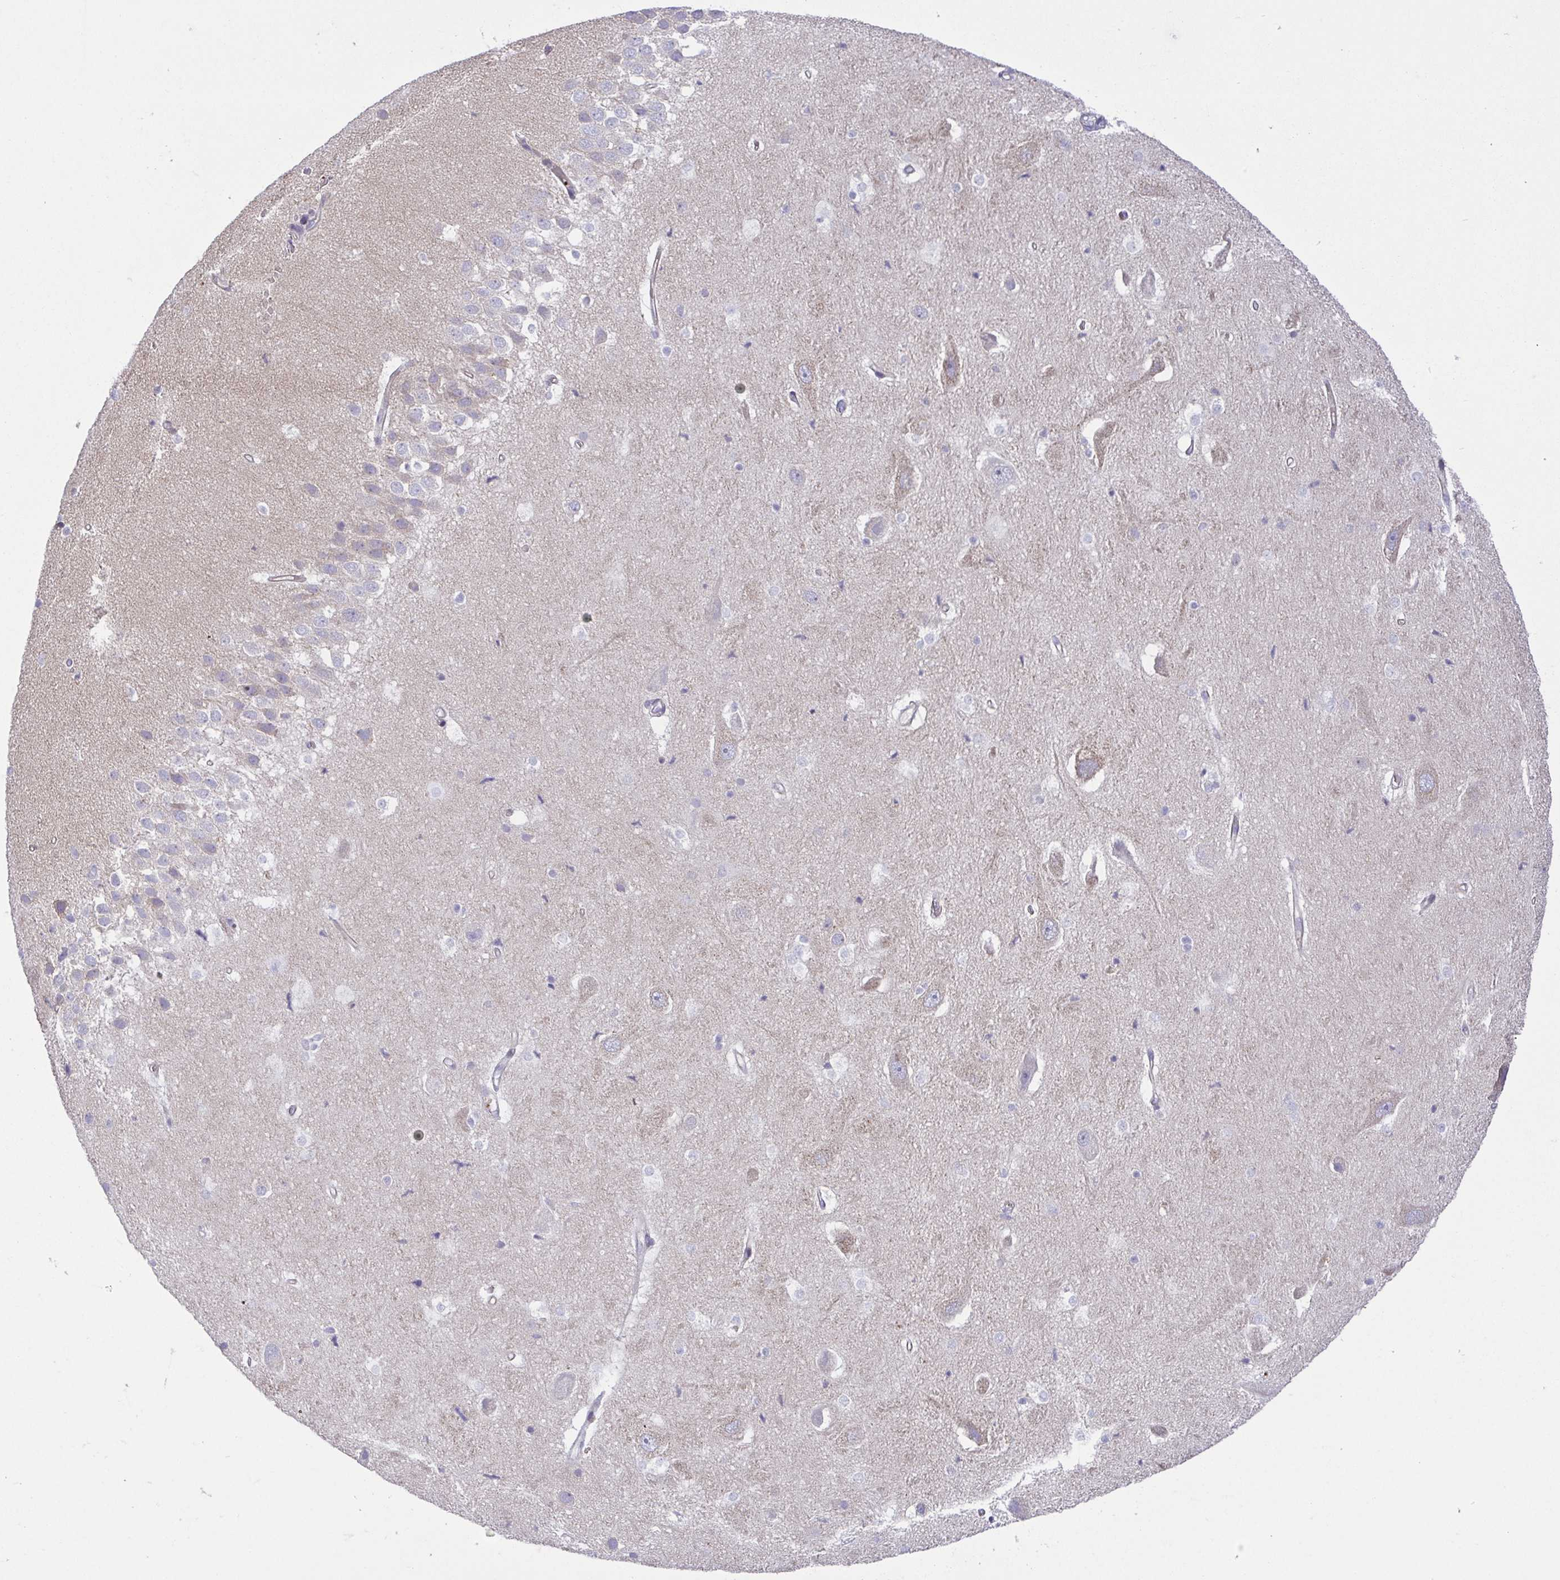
{"staining": {"intensity": "negative", "quantity": "none", "location": "none"}, "tissue": "hippocampus", "cell_type": "Glial cells", "image_type": "normal", "snomed": [{"axis": "morphology", "description": "Normal tissue, NOS"}, {"axis": "topography", "description": "Hippocampus"}], "caption": "IHC of unremarkable human hippocampus demonstrates no staining in glial cells. (Brightfield microscopy of DAB (3,3'-diaminobenzidine) IHC at high magnification).", "gene": "PRR14L", "patient": {"sex": "male", "age": 26}}